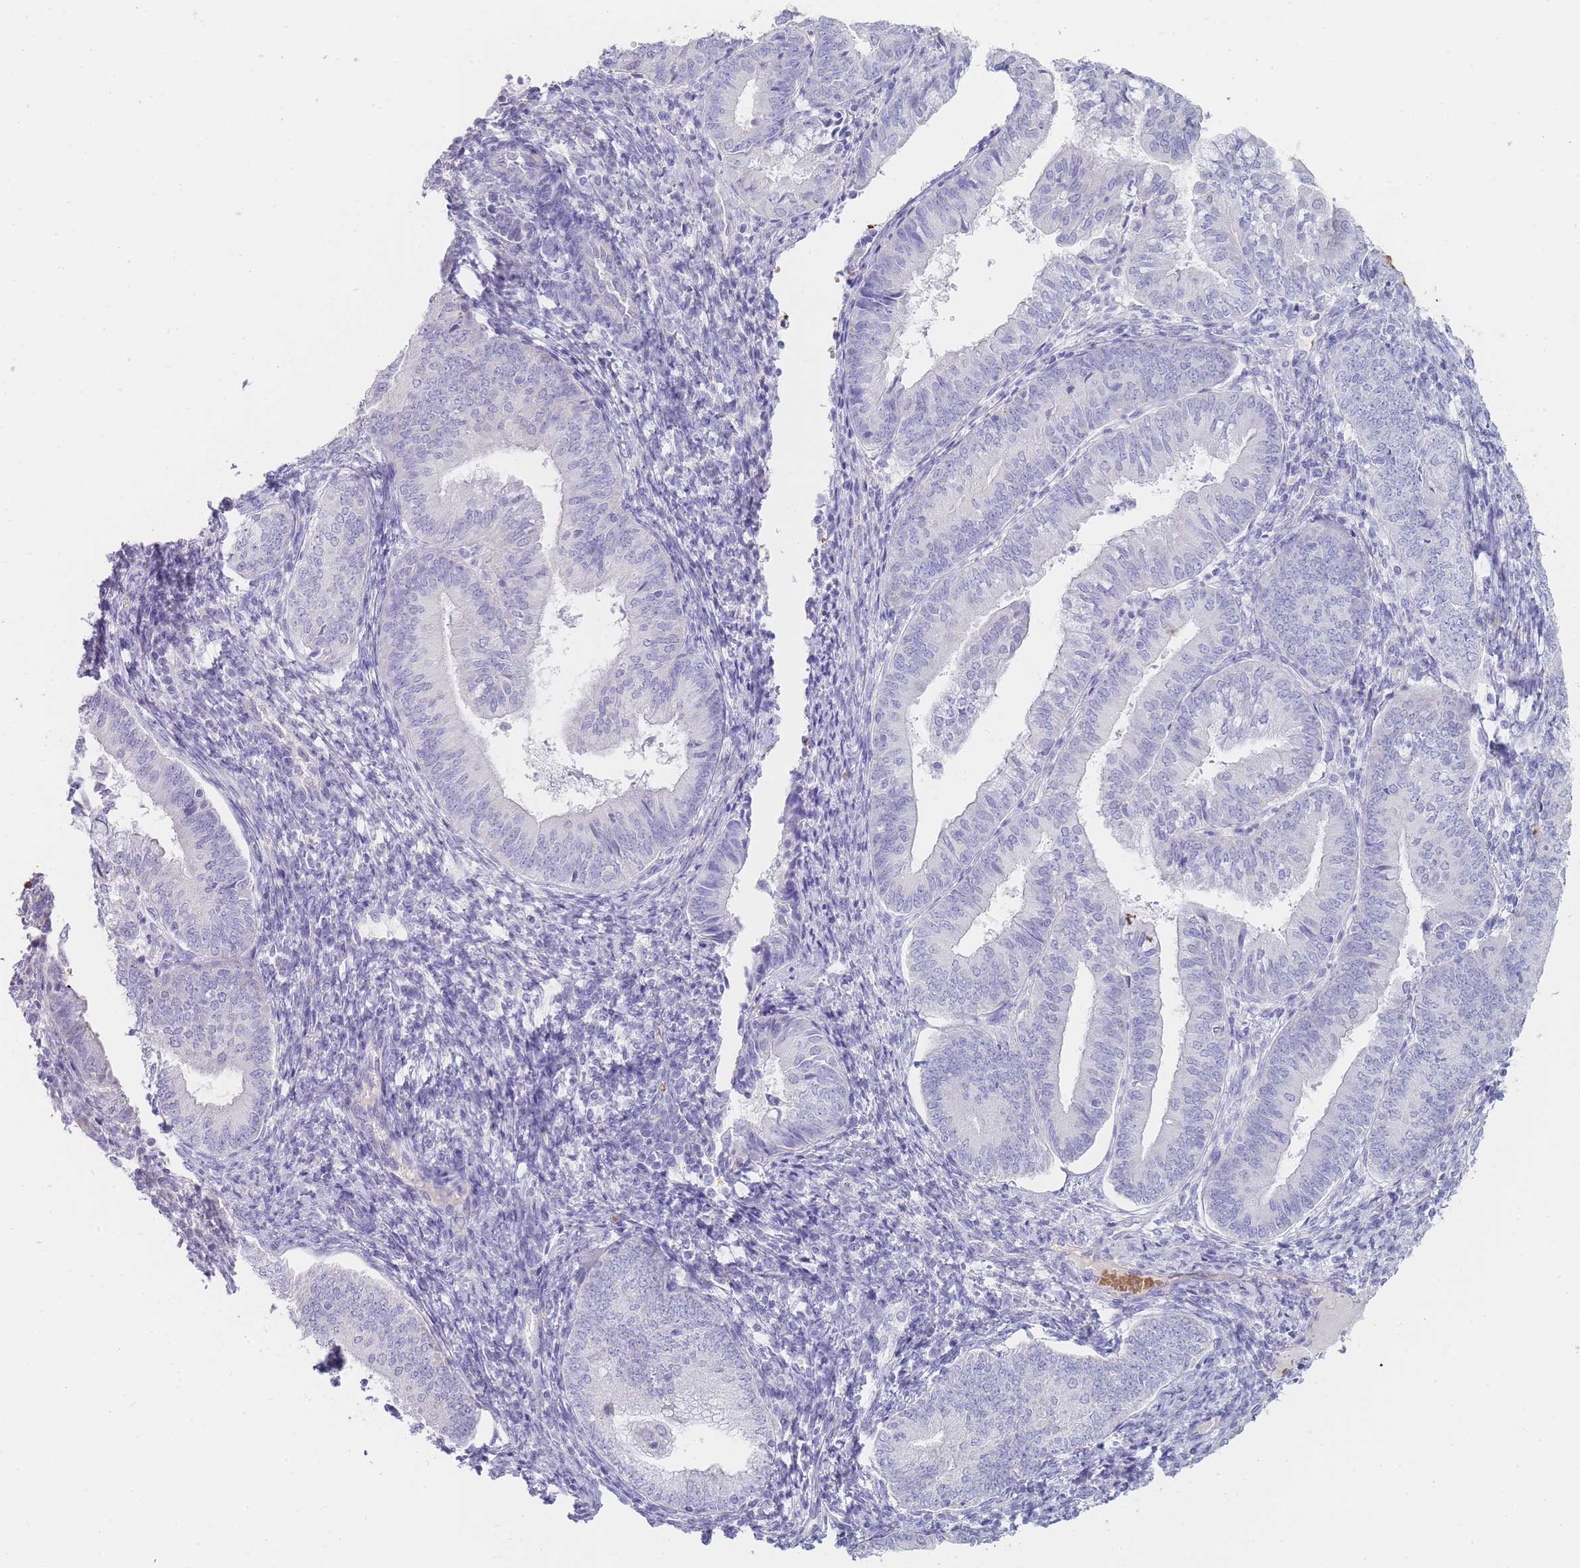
{"staining": {"intensity": "negative", "quantity": "none", "location": "none"}, "tissue": "endometrial cancer", "cell_type": "Tumor cells", "image_type": "cancer", "snomed": [{"axis": "morphology", "description": "Adenocarcinoma, NOS"}, {"axis": "topography", "description": "Endometrium"}], "caption": "Tumor cells are negative for protein expression in human adenocarcinoma (endometrial).", "gene": "HBG2", "patient": {"sex": "female", "age": 55}}